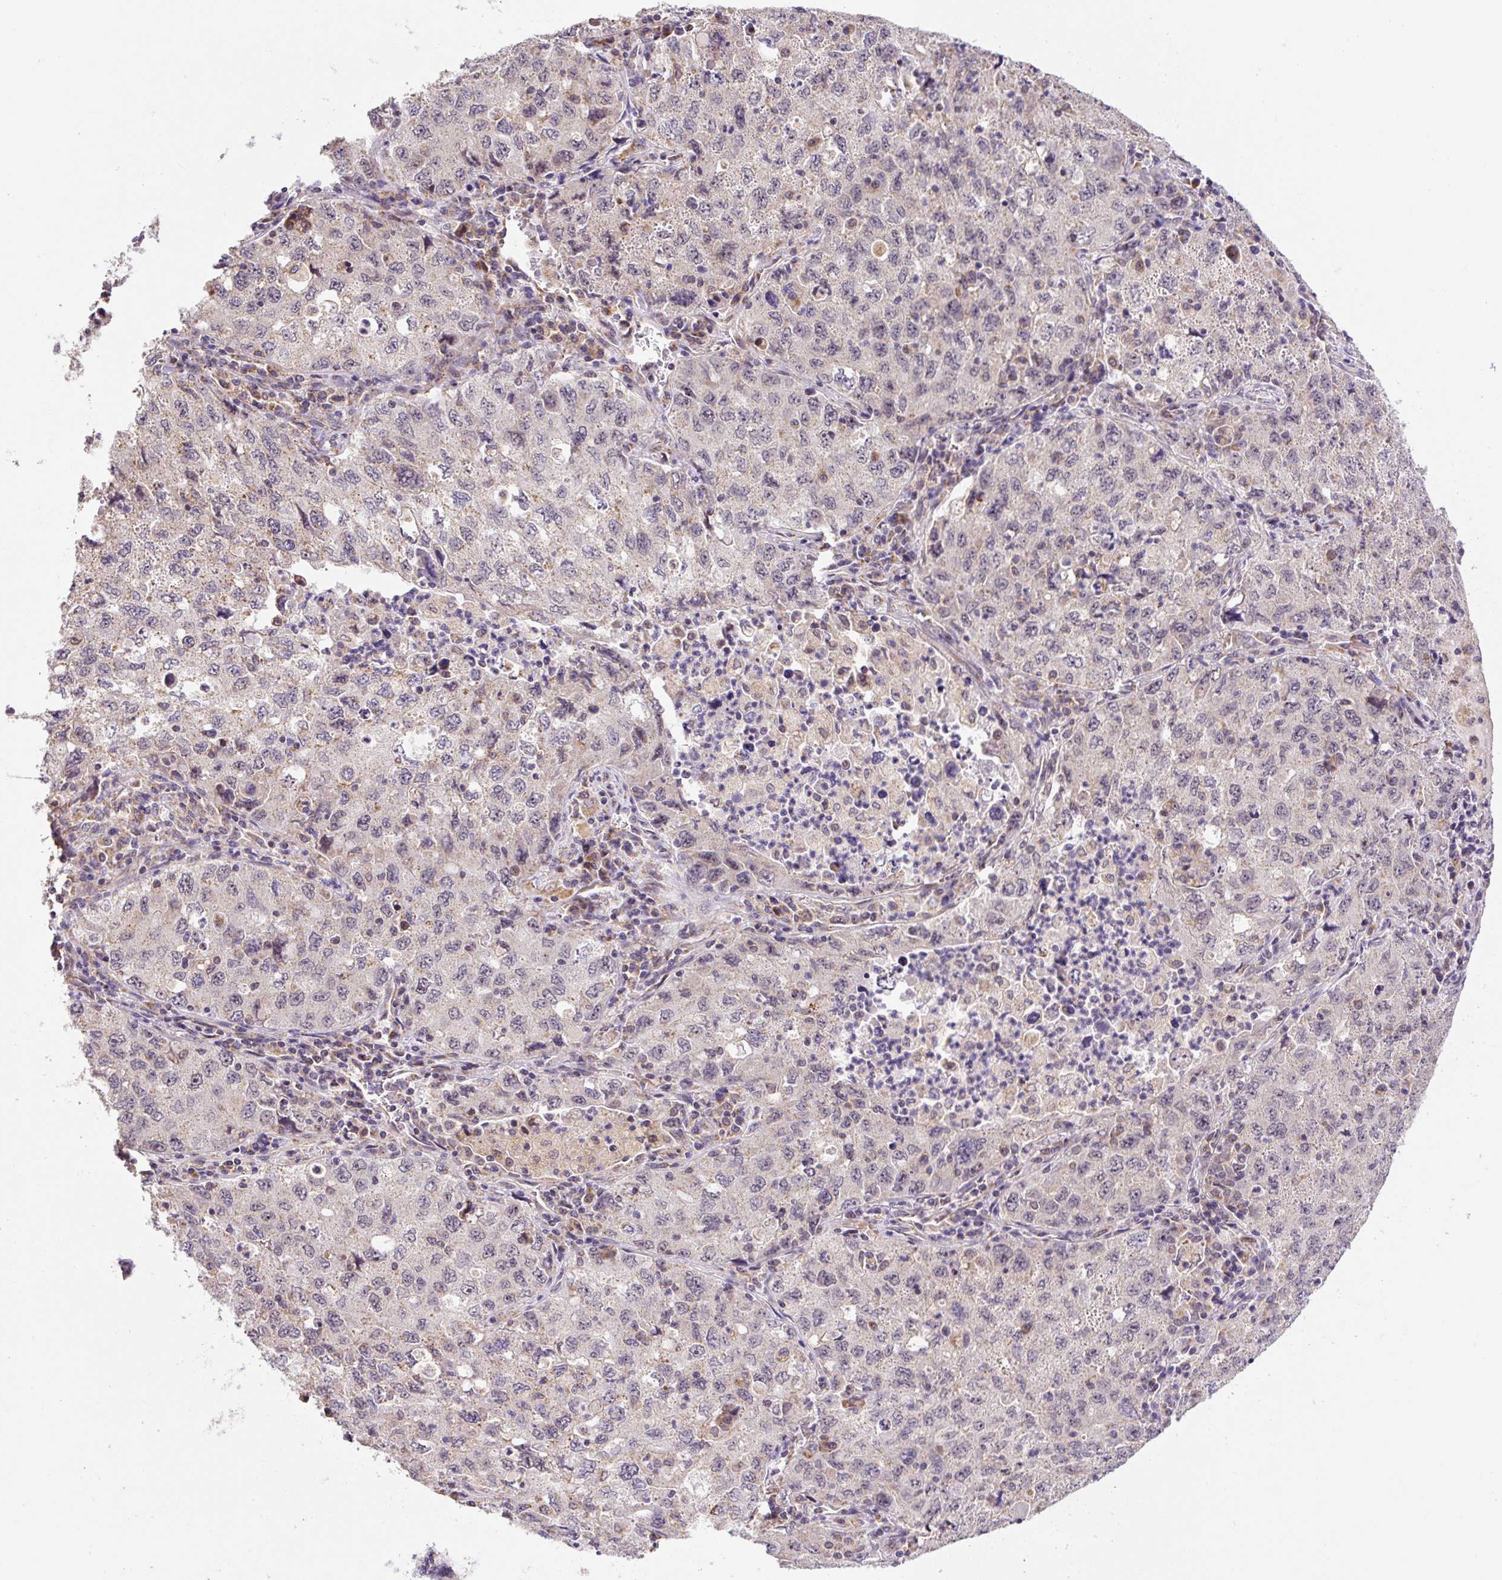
{"staining": {"intensity": "weak", "quantity": "<25%", "location": "cytoplasmic/membranous"}, "tissue": "lung cancer", "cell_type": "Tumor cells", "image_type": "cancer", "snomed": [{"axis": "morphology", "description": "Adenocarcinoma, NOS"}, {"axis": "topography", "description": "Lung"}], "caption": "This histopathology image is of lung adenocarcinoma stained with immunohistochemistry to label a protein in brown with the nuclei are counter-stained blue. There is no staining in tumor cells.", "gene": "MFSD9", "patient": {"sex": "female", "age": 57}}